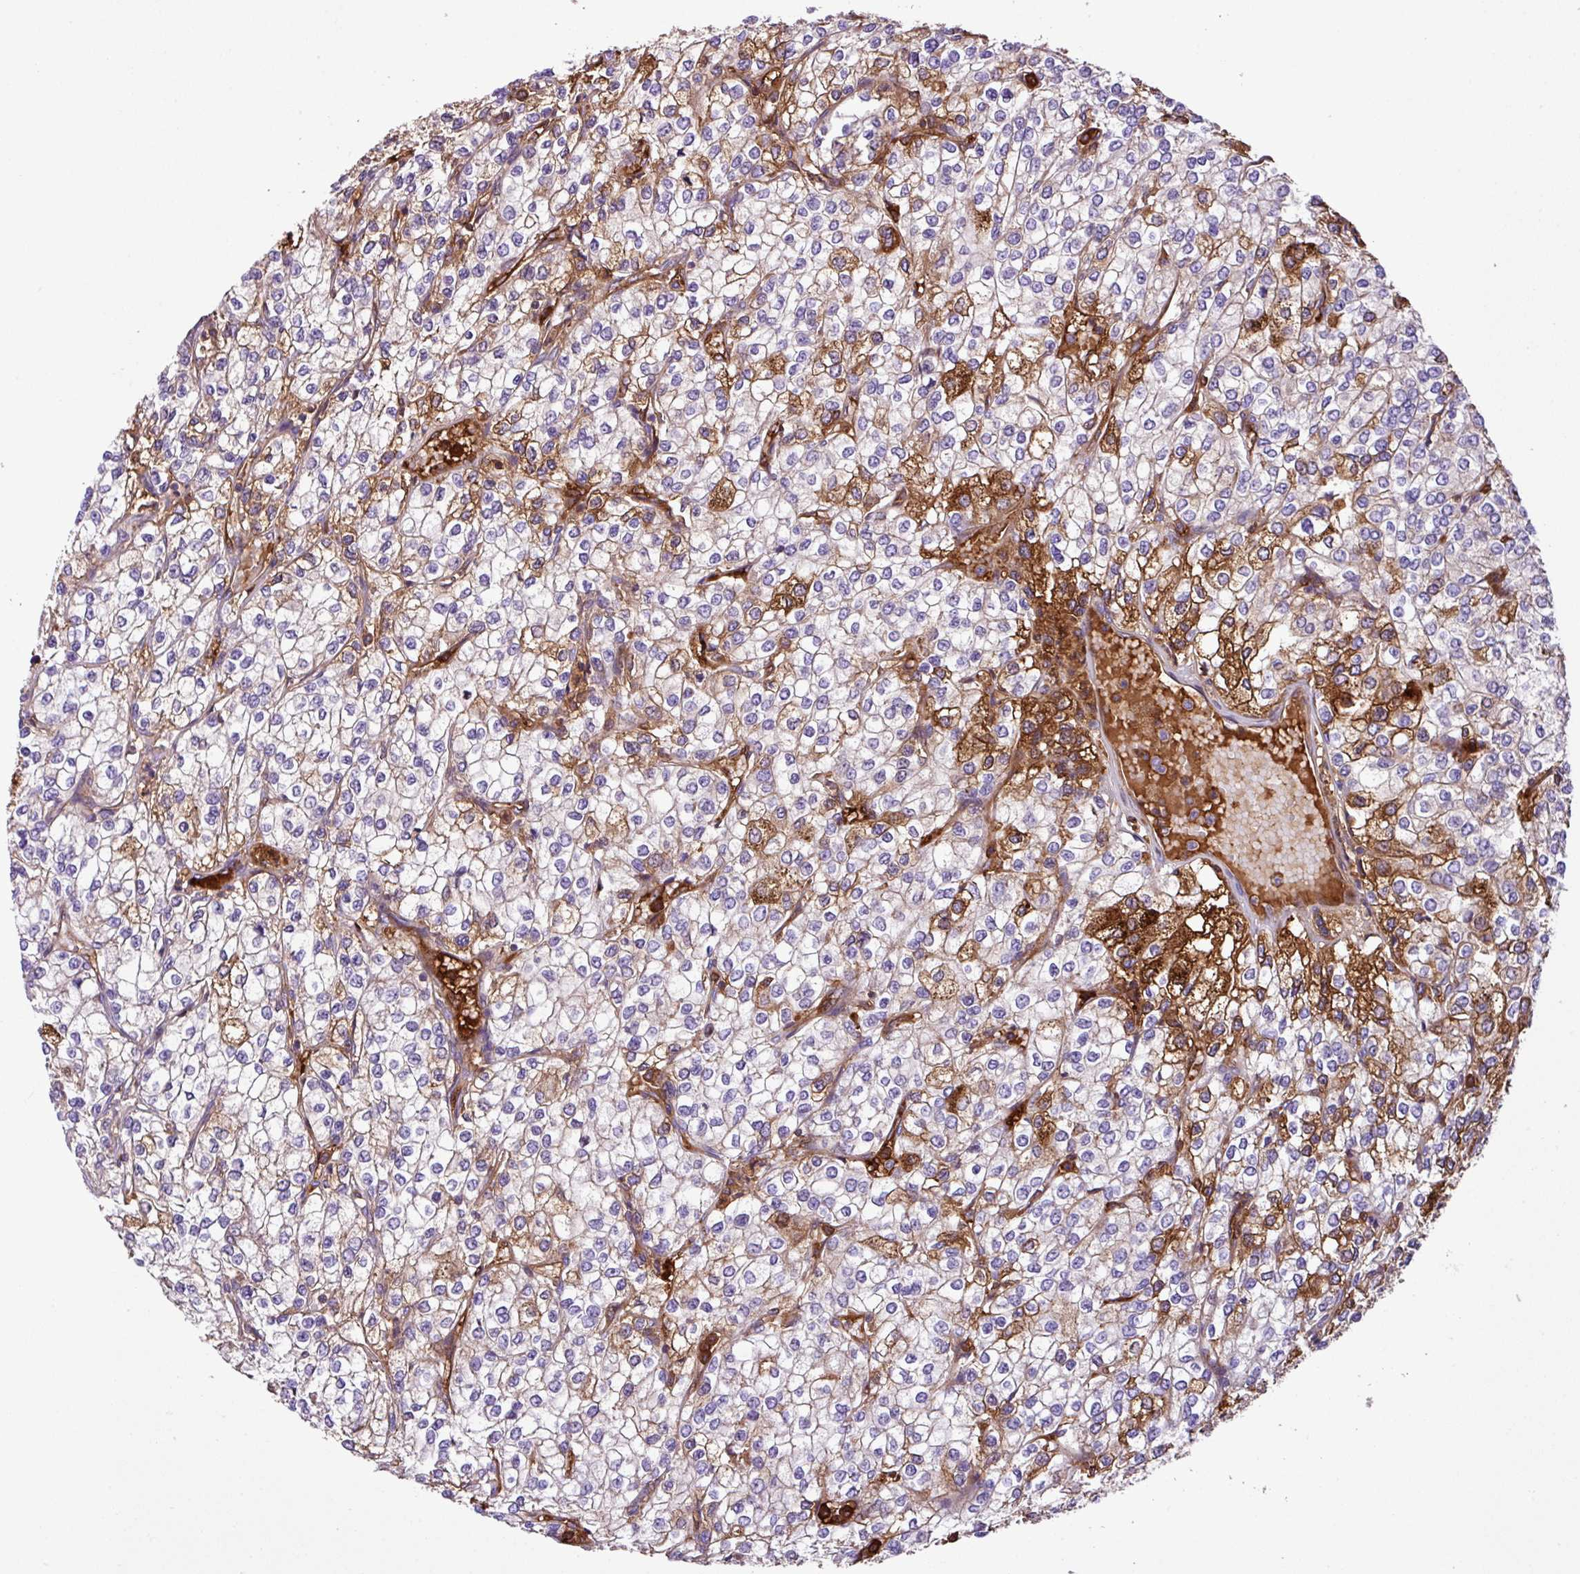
{"staining": {"intensity": "strong", "quantity": "<25%", "location": "cytoplasmic/membranous"}, "tissue": "renal cancer", "cell_type": "Tumor cells", "image_type": "cancer", "snomed": [{"axis": "morphology", "description": "Adenocarcinoma, NOS"}, {"axis": "topography", "description": "Kidney"}], "caption": "Protein expression analysis of renal adenocarcinoma displays strong cytoplasmic/membranous staining in about <25% of tumor cells.", "gene": "ZNF266", "patient": {"sex": "male", "age": 80}}